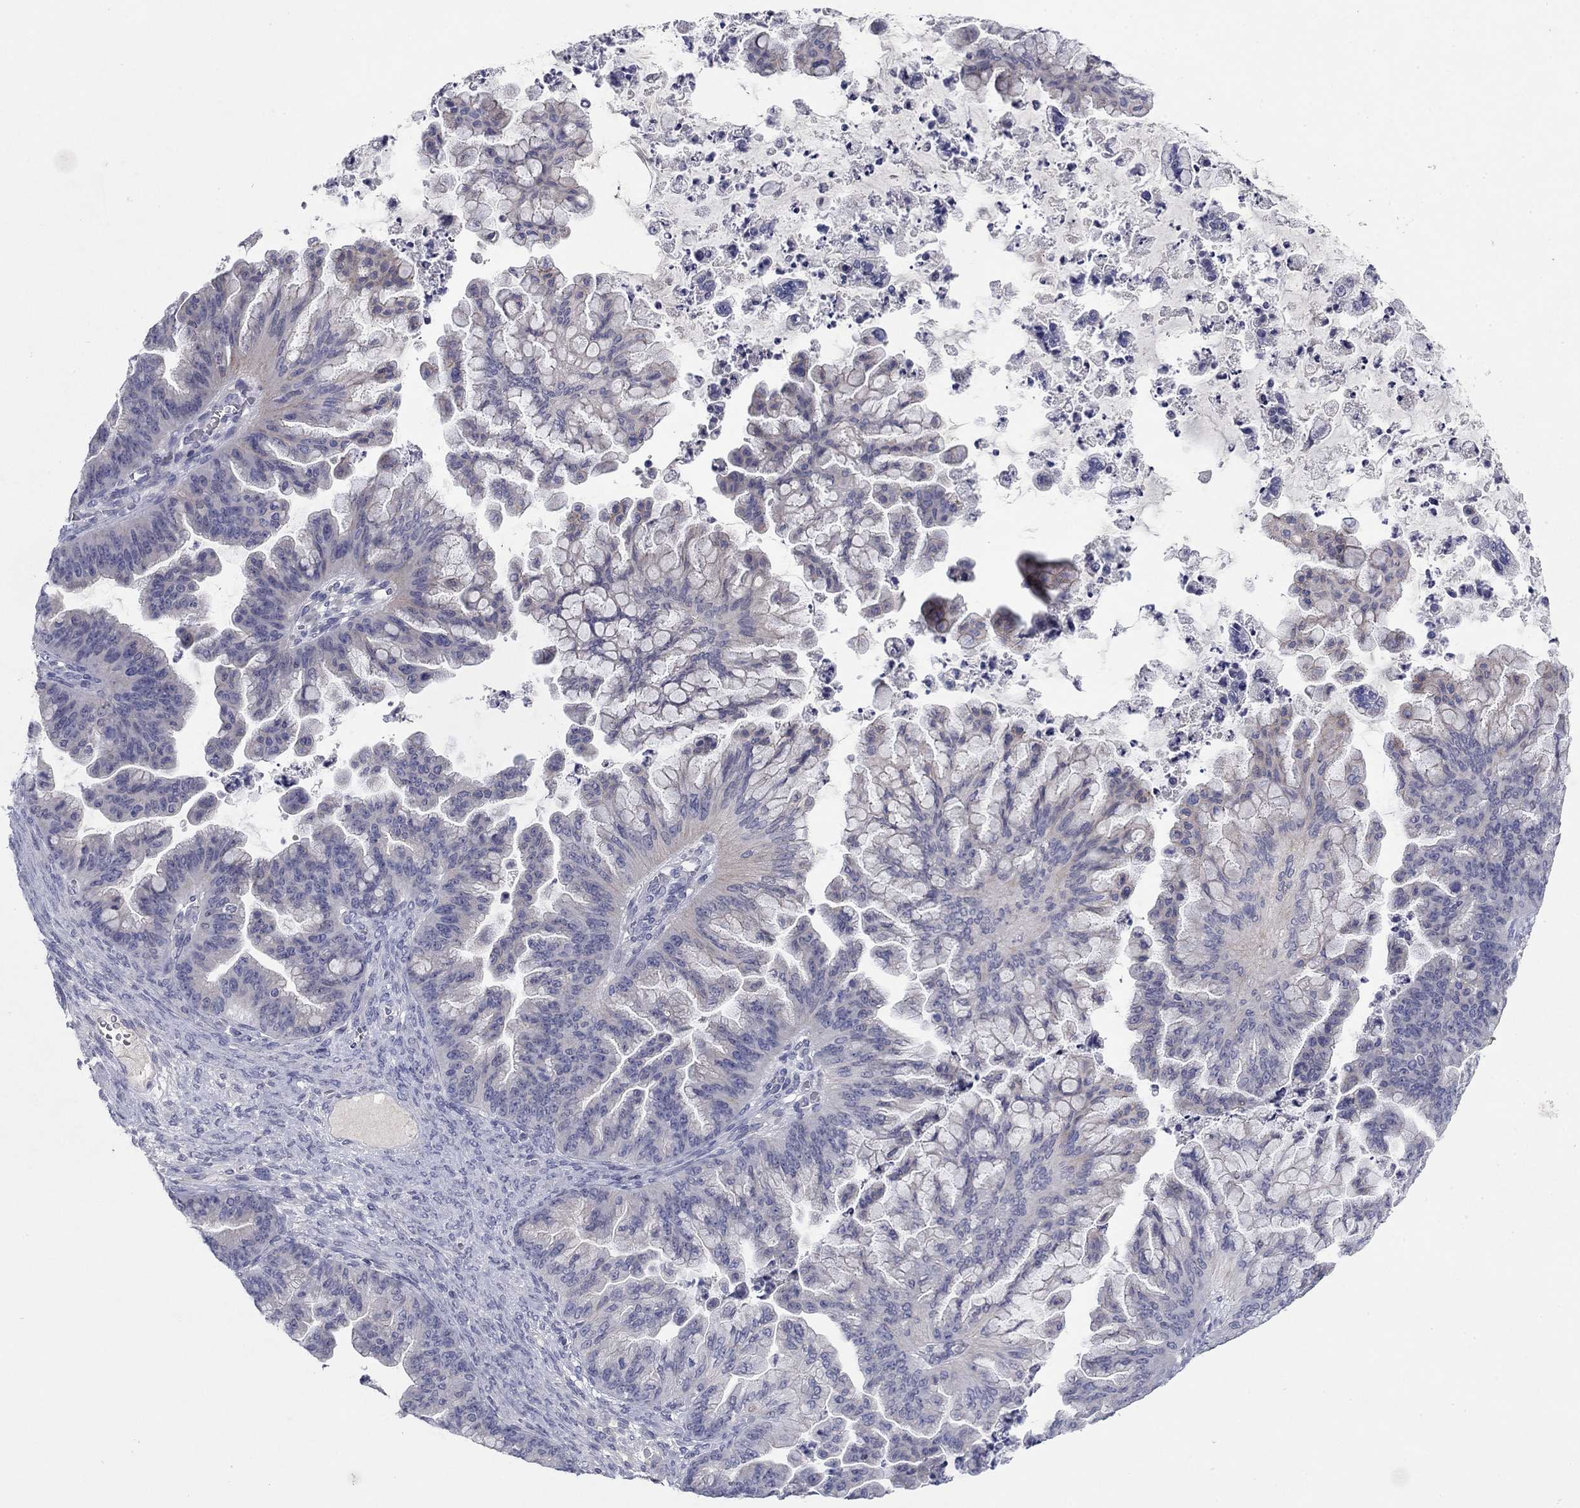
{"staining": {"intensity": "negative", "quantity": "none", "location": "none"}, "tissue": "ovarian cancer", "cell_type": "Tumor cells", "image_type": "cancer", "snomed": [{"axis": "morphology", "description": "Cystadenocarcinoma, mucinous, NOS"}, {"axis": "topography", "description": "Ovary"}], "caption": "Protein analysis of ovarian mucinous cystadenocarcinoma demonstrates no significant staining in tumor cells.", "gene": "CNTNAP4", "patient": {"sex": "female", "age": 67}}